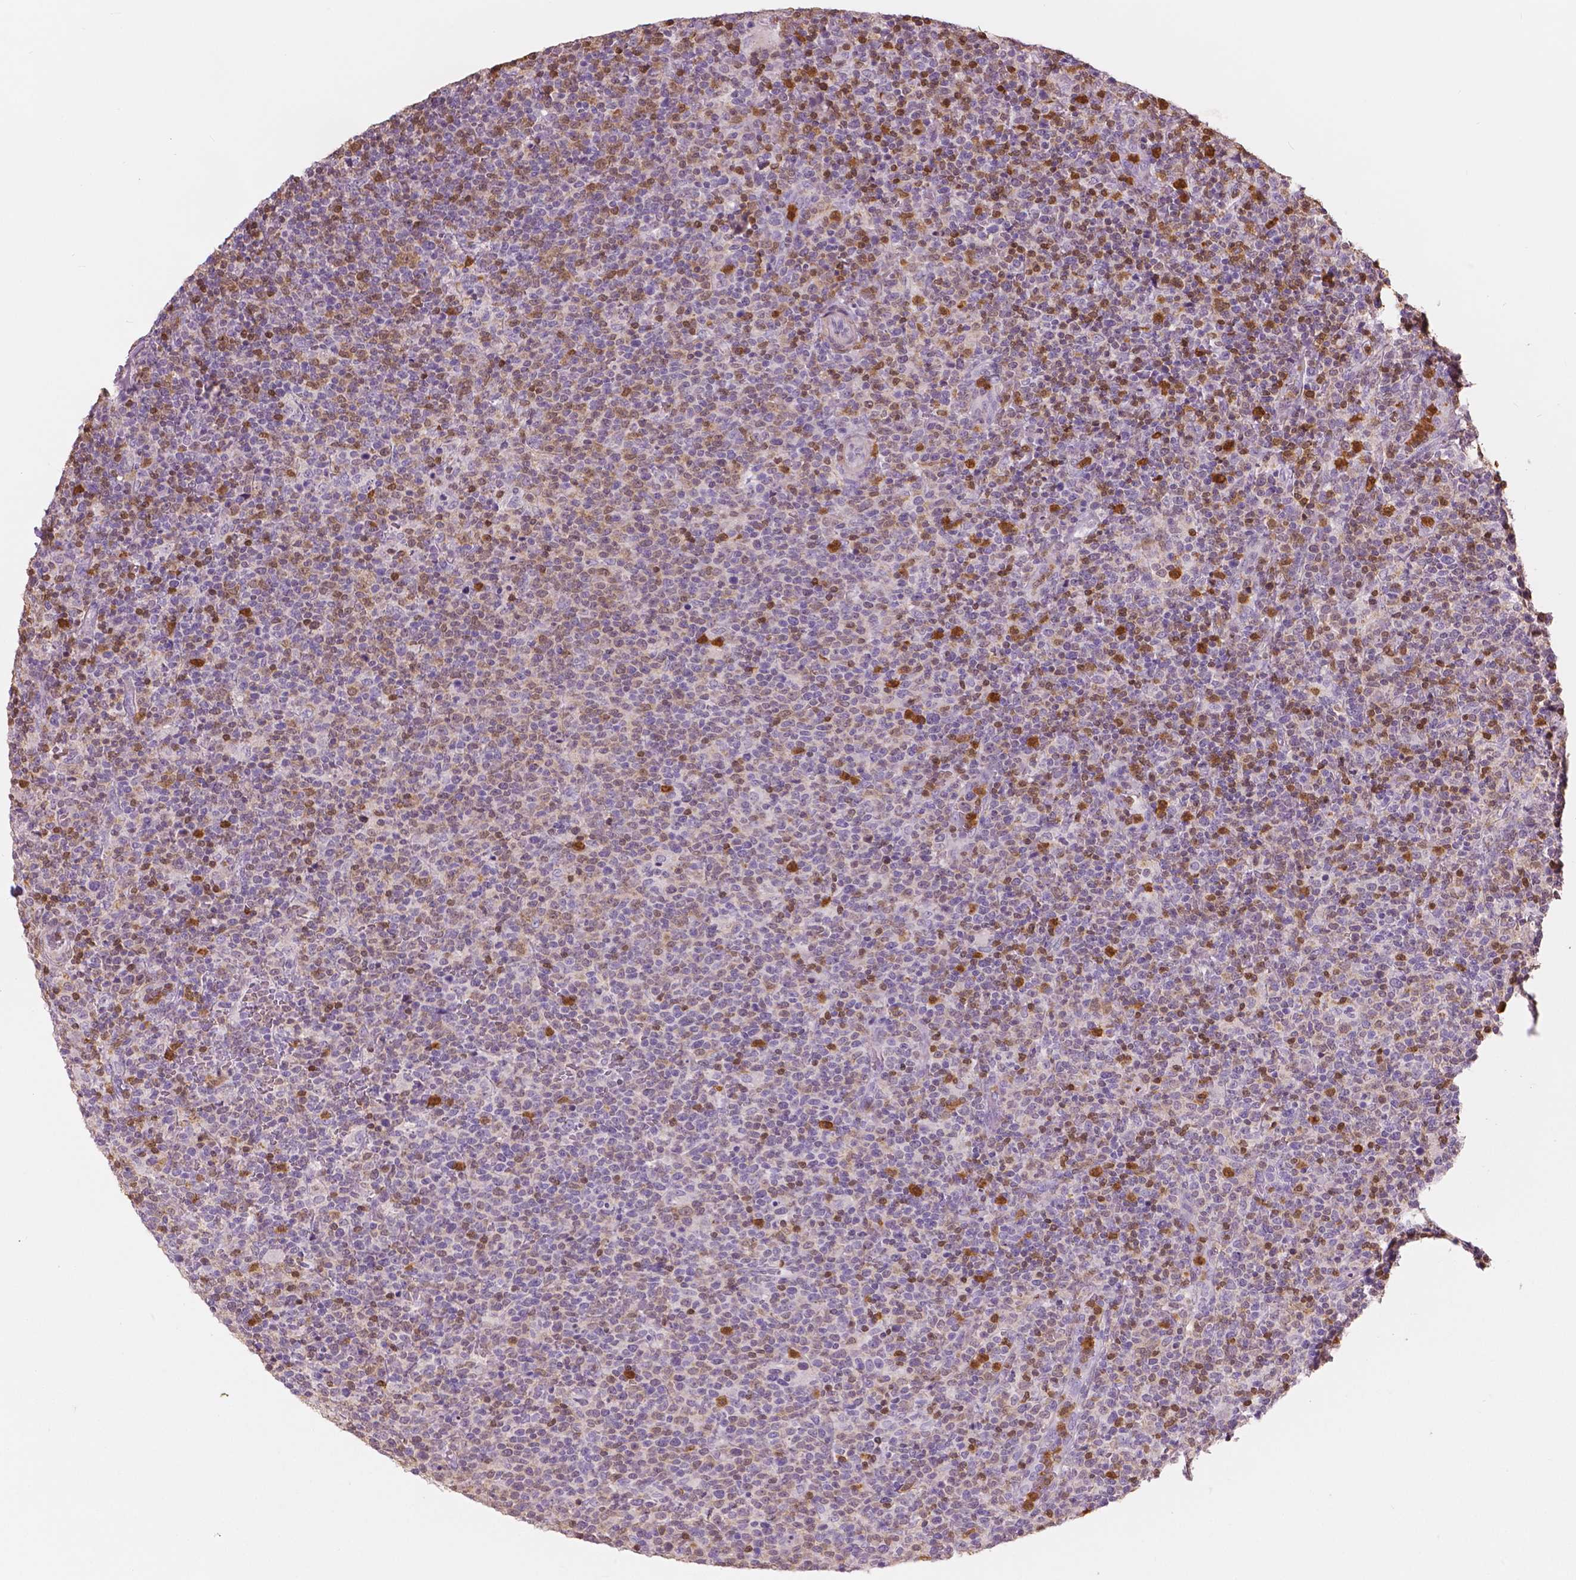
{"staining": {"intensity": "weak", "quantity": "<25%", "location": "cytoplasmic/membranous,nuclear"}, "tissue": "lymphoma", "cell_type": "Tumor cells", "image_type": "cancer", "snomed": [{"axis": "morphology", "description": "Malignant lymphoma, non-Hodgkin's type, High grade"}, {"axis": "topography", "description": "Lymph node"}], "caption": "Photomicrograph shows no significant protein positivity in tumor cells of lymphoma.", "gene": "S100A4", "patient": {"sex": "male", "age": 61}}